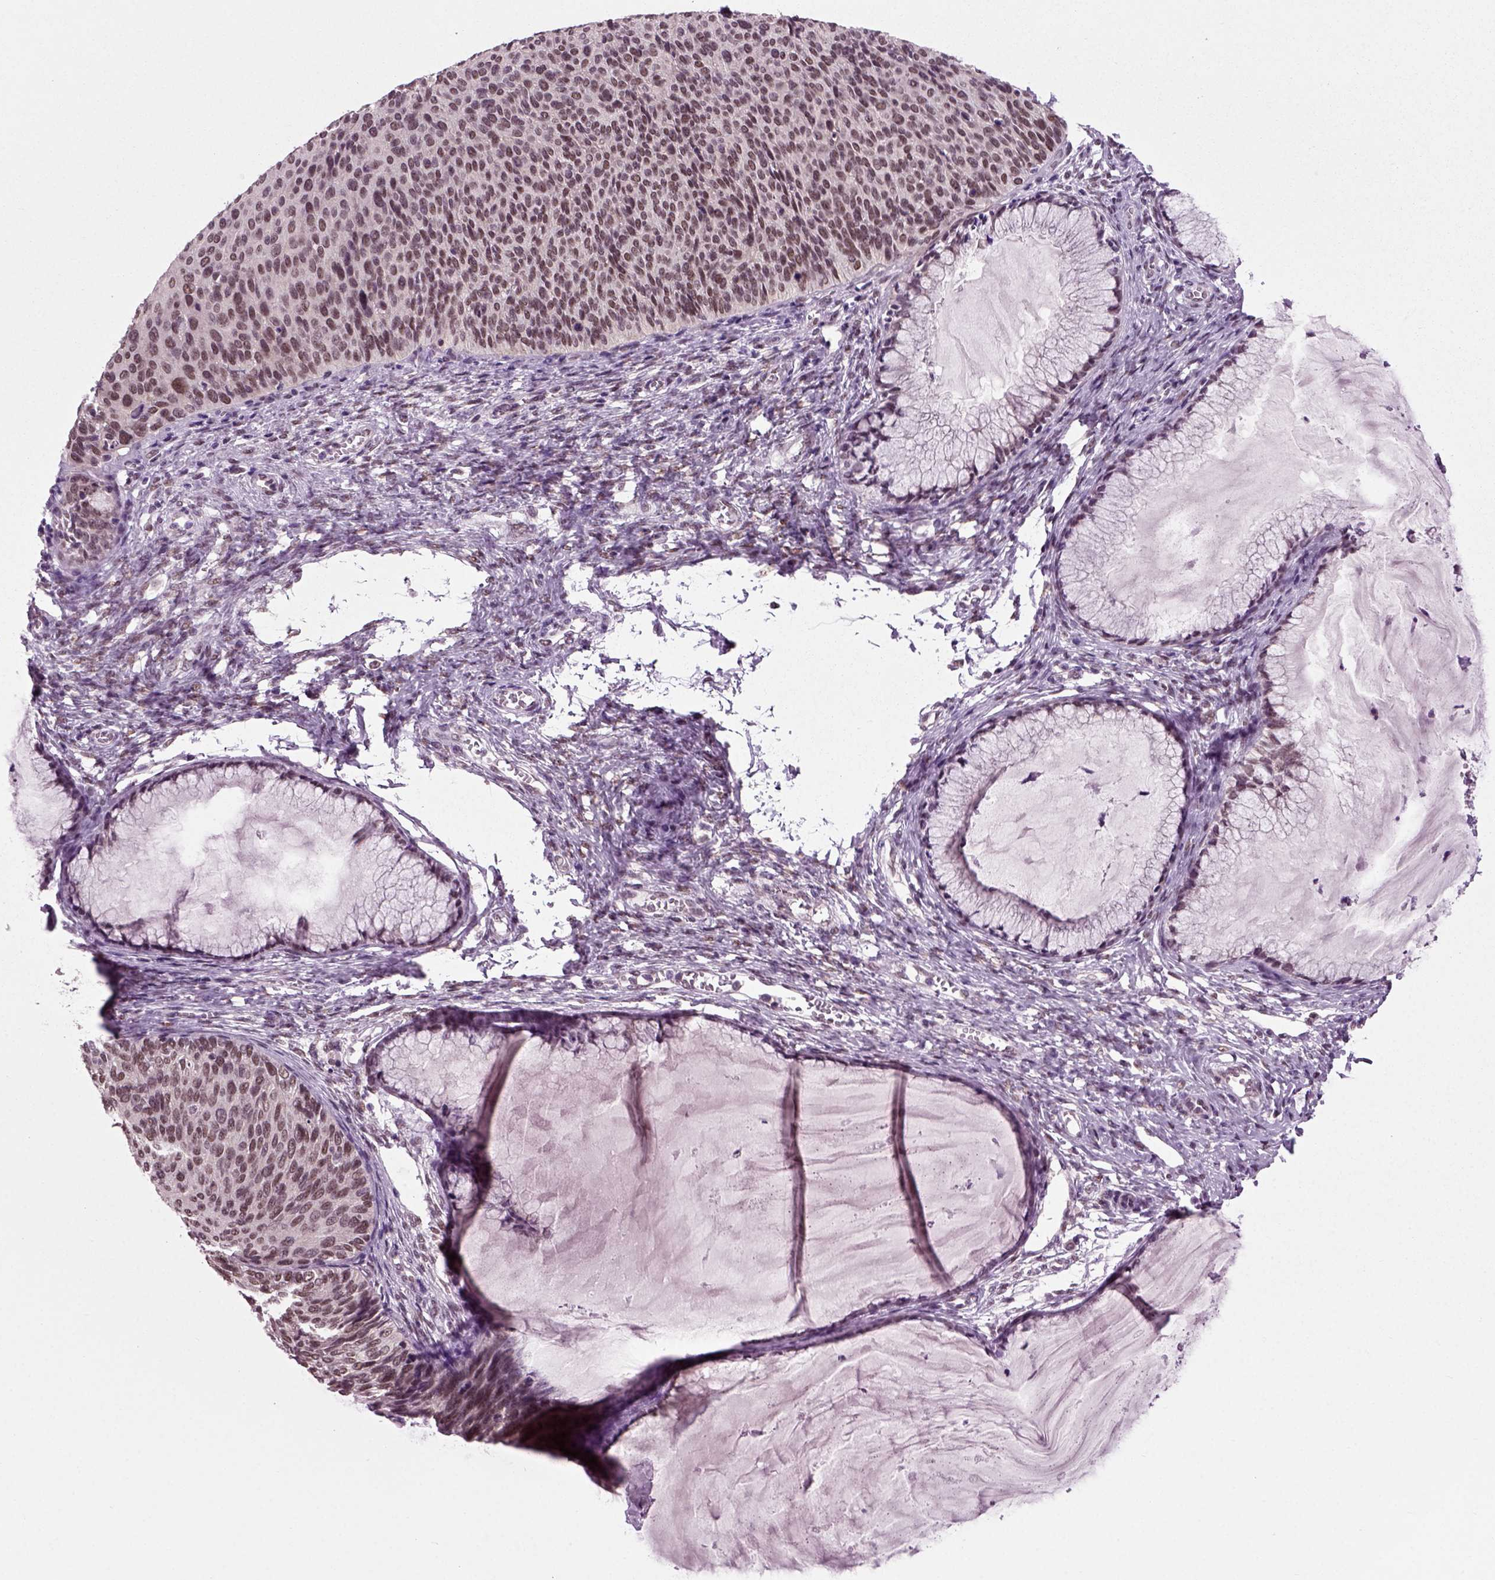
{"staining": {"intensity": "moderate", "quantity": ">75%", "location": "nuclear"}, "tissue": "cervical cancer", "cell_type": "Tumor cells", "image_type": "cancer", "snomed": [{"axis": "morphology", "description": "Squamous cell carcinoma, NOS"}, {"axis": "topography", "description": "Cervix"}], "caption": "This image reveals immunohistochemistry (IHC) staining of human squamous cell carcinoma (cervical), with medium moderate nuclear expression in approximately >75% of tumor cells.", "gene": "RCOR3", "patient": {"sex": "female", "age": 36}}